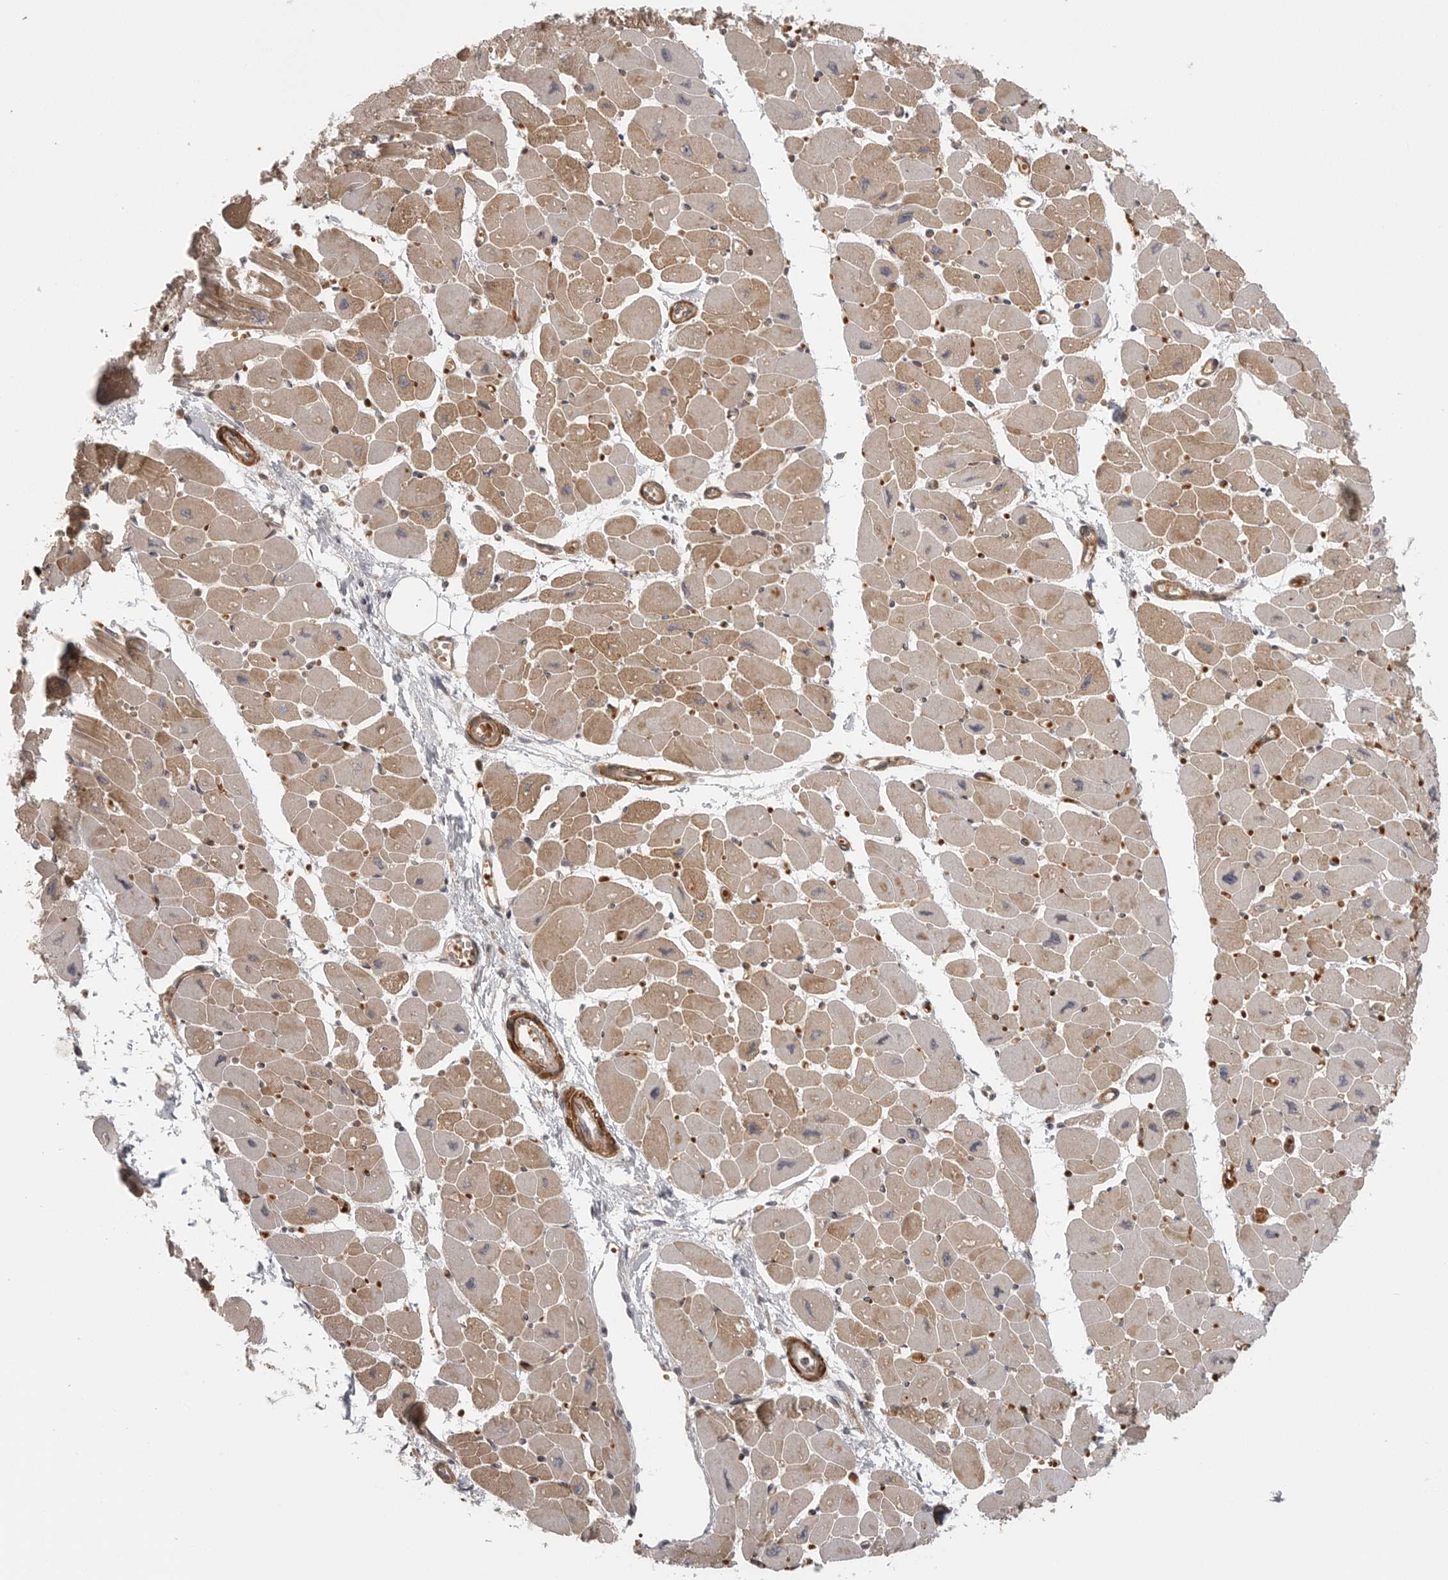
{"staining": {"intensity": "moderate", "quantity": ">75%", "location": "cytoplasmic/membranous"}, "tissue": "heart muscle", "cell_type": "Cardiomyocytes", "image_type": "normal", "snomed": [{"axis": "morphology", "description": "Normal tissue, NOS"}, {"axis": "topography", "description": "Heart"}], "caption": "Approximately >75% of cardiomyocytes in unremarkable heart muscle show moderate cytoplasmic/membranous protein positivity as visualized by brown immunohistochemical staining.", "gene": "CCPG1", "patient": {"sex": "female", "age": 54}}